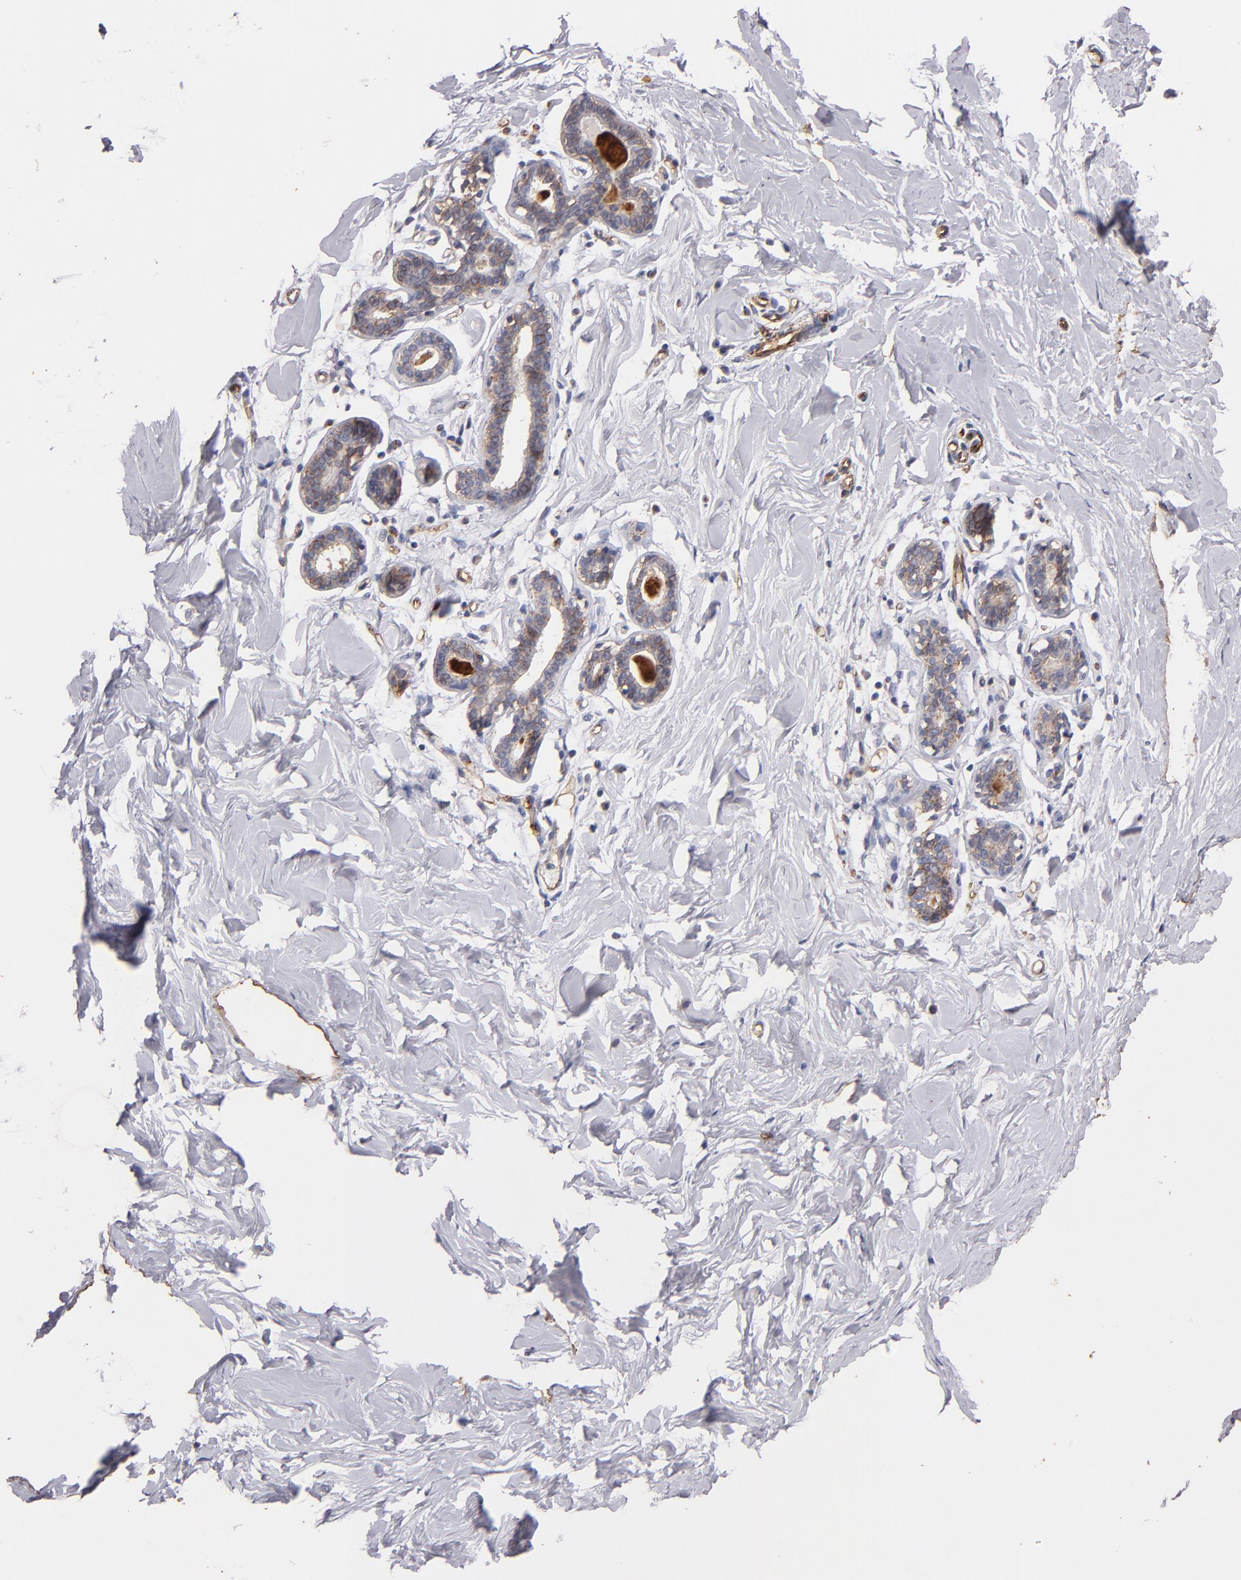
{"staining": {"intensity": "negative", "quantity": "none", "location": "none"}, "tissue": "breast", "cell_type": "Adipocytes", "image_type": "normal", "snomed": [{"axis": "morphology", "description": "Normal tissue, NOS"}, {"axis": "topography", "description": "Breast"}], "caption": "Immunohistochemical staining of unremarkable breast shows no significant staining in adipocytes. Nuclei are stained in blue.", "gene": "CLDN5", "patient": {"sex": "female", "age": 23}}